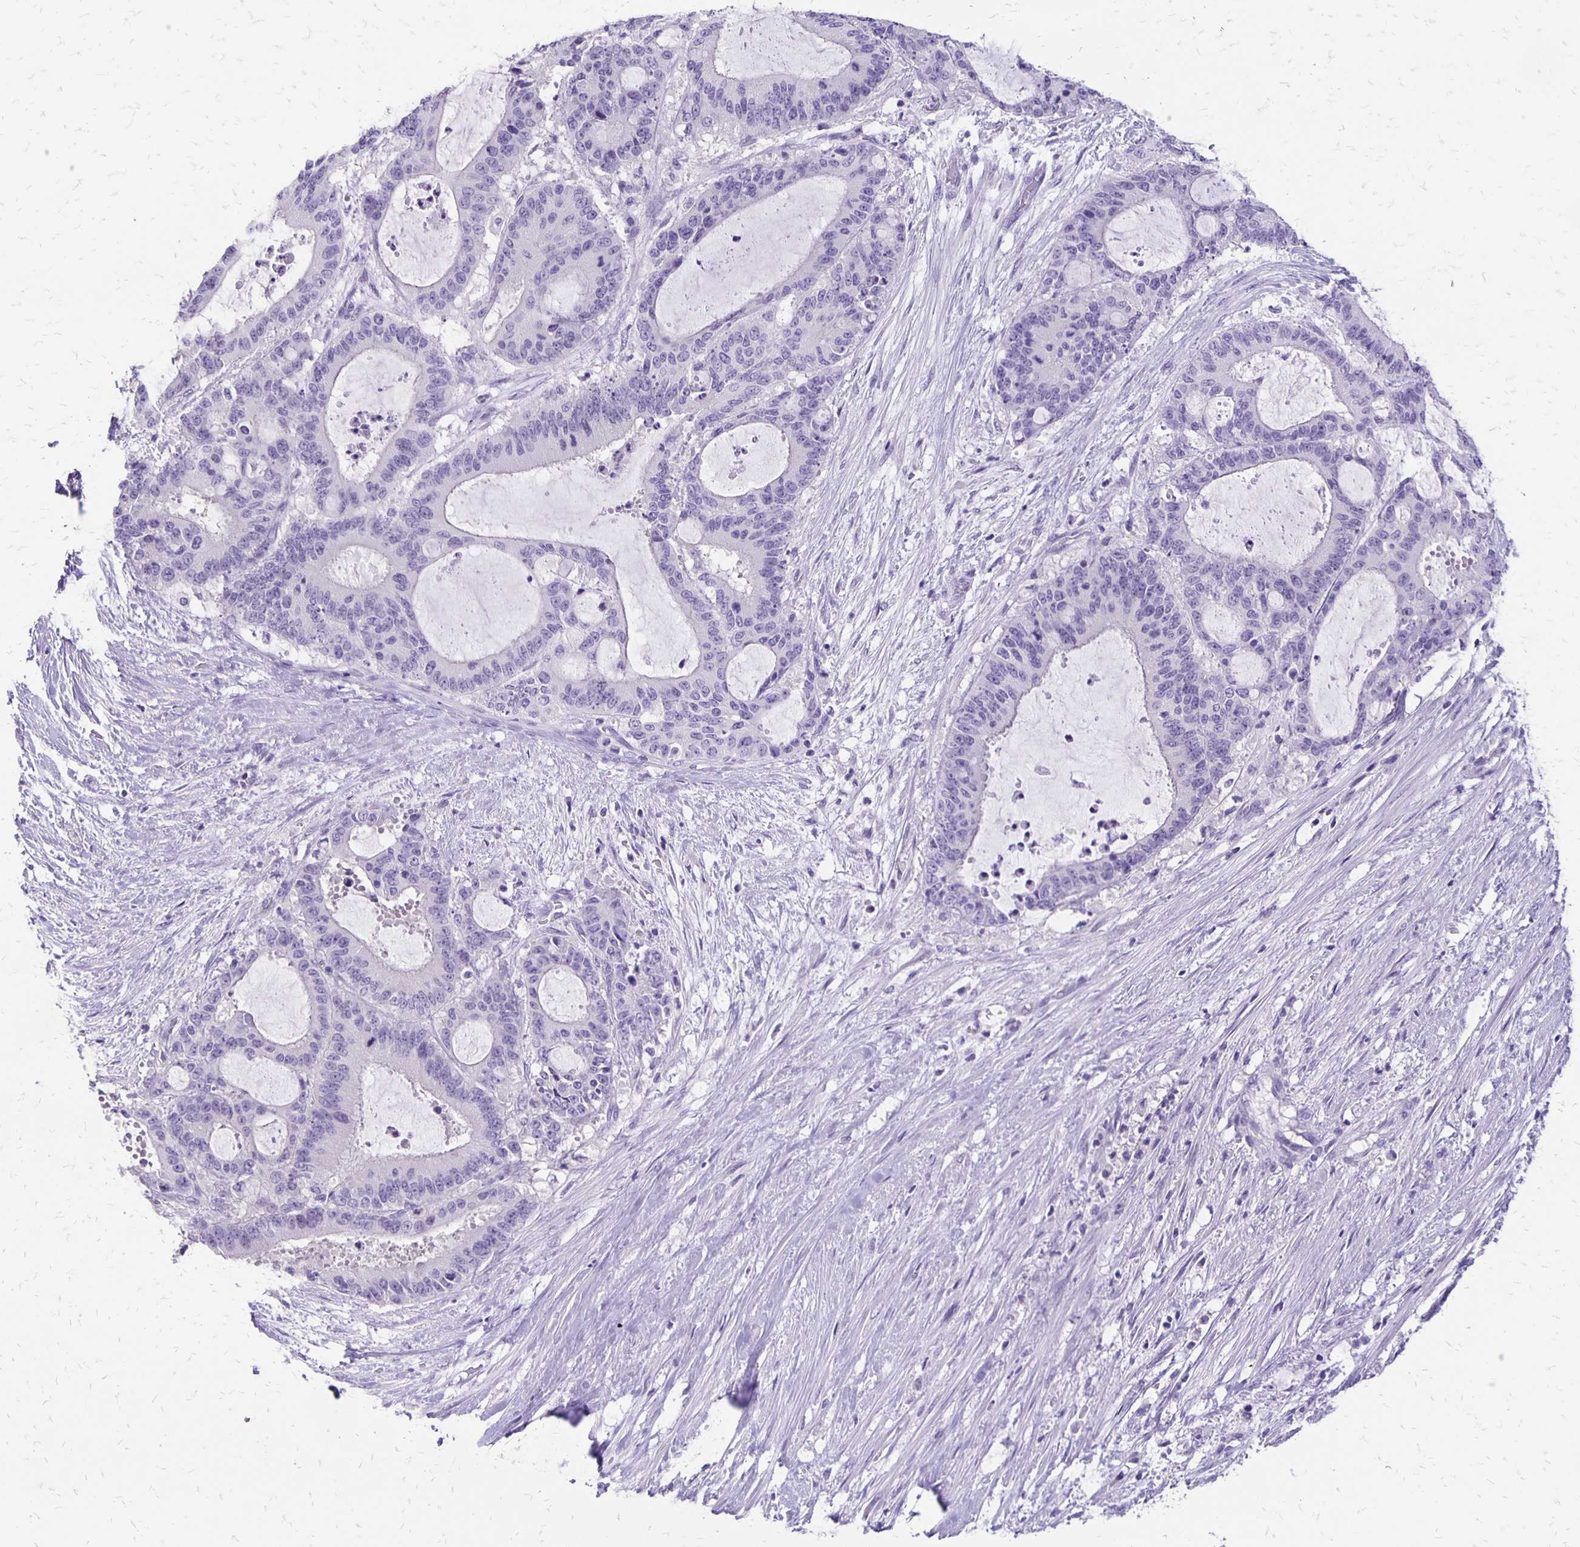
{"staining": {"intensity": "negative", "quantity": "none", "location": "none"}, "tissue": "liver cancer", "cell_type": "Tumor cells", "image_type": "cancer", "snomed": [{"axis": "morphology", "description": "Normal tissue, NOS"}, {"axis": "morphology", "description": "Cholangiocarcinoma"}, {"axis": "topography", "description": "Liver"}, {"axis": "topography", "description": "Peripheral nerve tissue"}], "caption": "An image of human liver cancer is negative for staining in tumor cells.", "gene": "ANKRD45", "patient": {"sex": "female", "age": 73}}